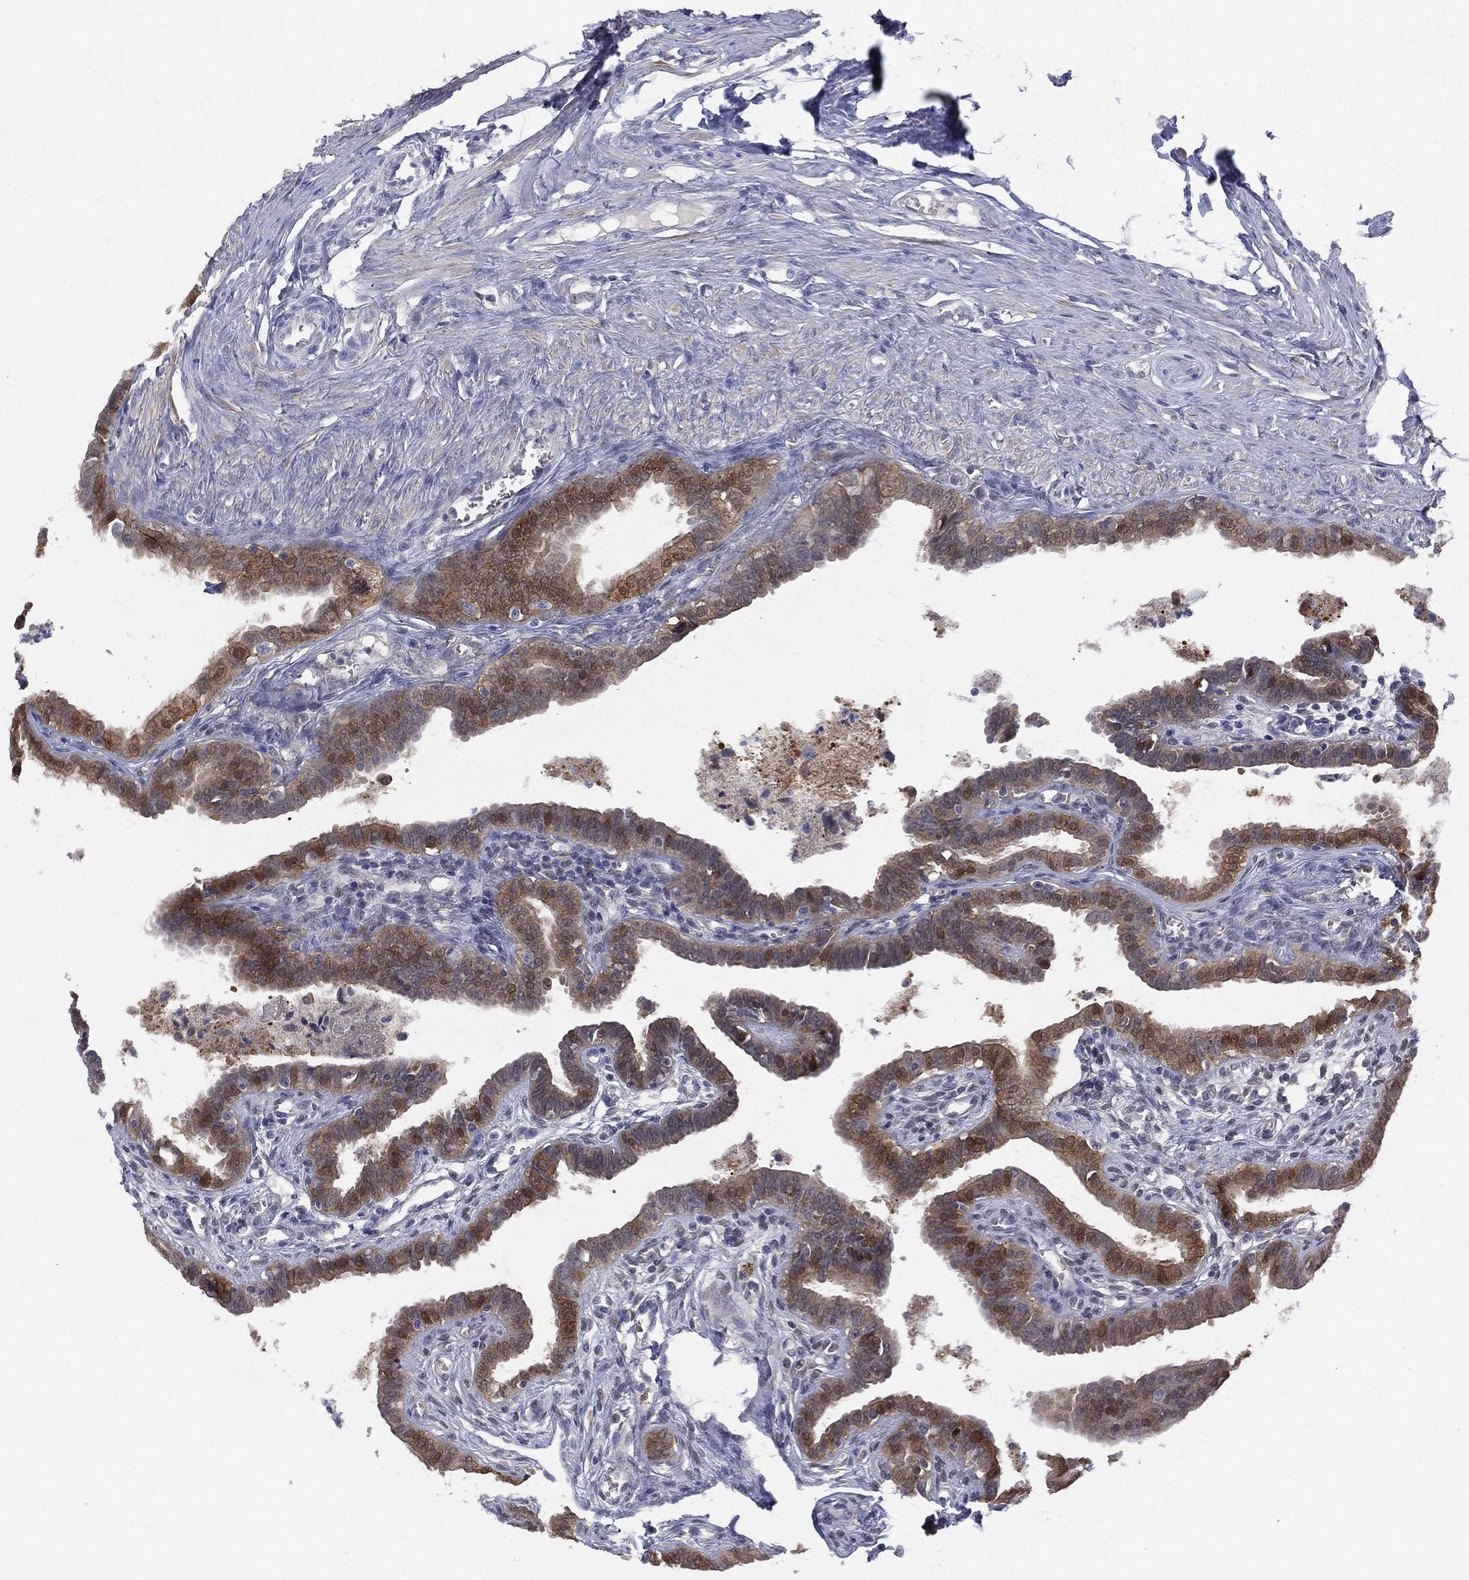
{"staining": {"intensity": "strong", "quantity": "25%-75%", "location": "cytoplasmic/membranous,nuclear"}, "tissue": "fallopian tube", "cell_type": "Glandular cells", "image_type": "normal", "snomed": [{"axis": "morphology", "description": "Normal tissue, NOS"}, {"axis": "morphology", "description": "Carcinoma, endometroid"}, {"axis": "topography", "description": "Fallopian tube"}, {"axis": "topography", "description": "Ovary"}], "caption": "The photomicrograph displays a brown stain indicating the presence of a protein in the cytoplasmic/membranous,nuclear of glandular cells in fallopian tube.", "gene": "DDAH1", "patient": {"sex": "female", "age": 42}}